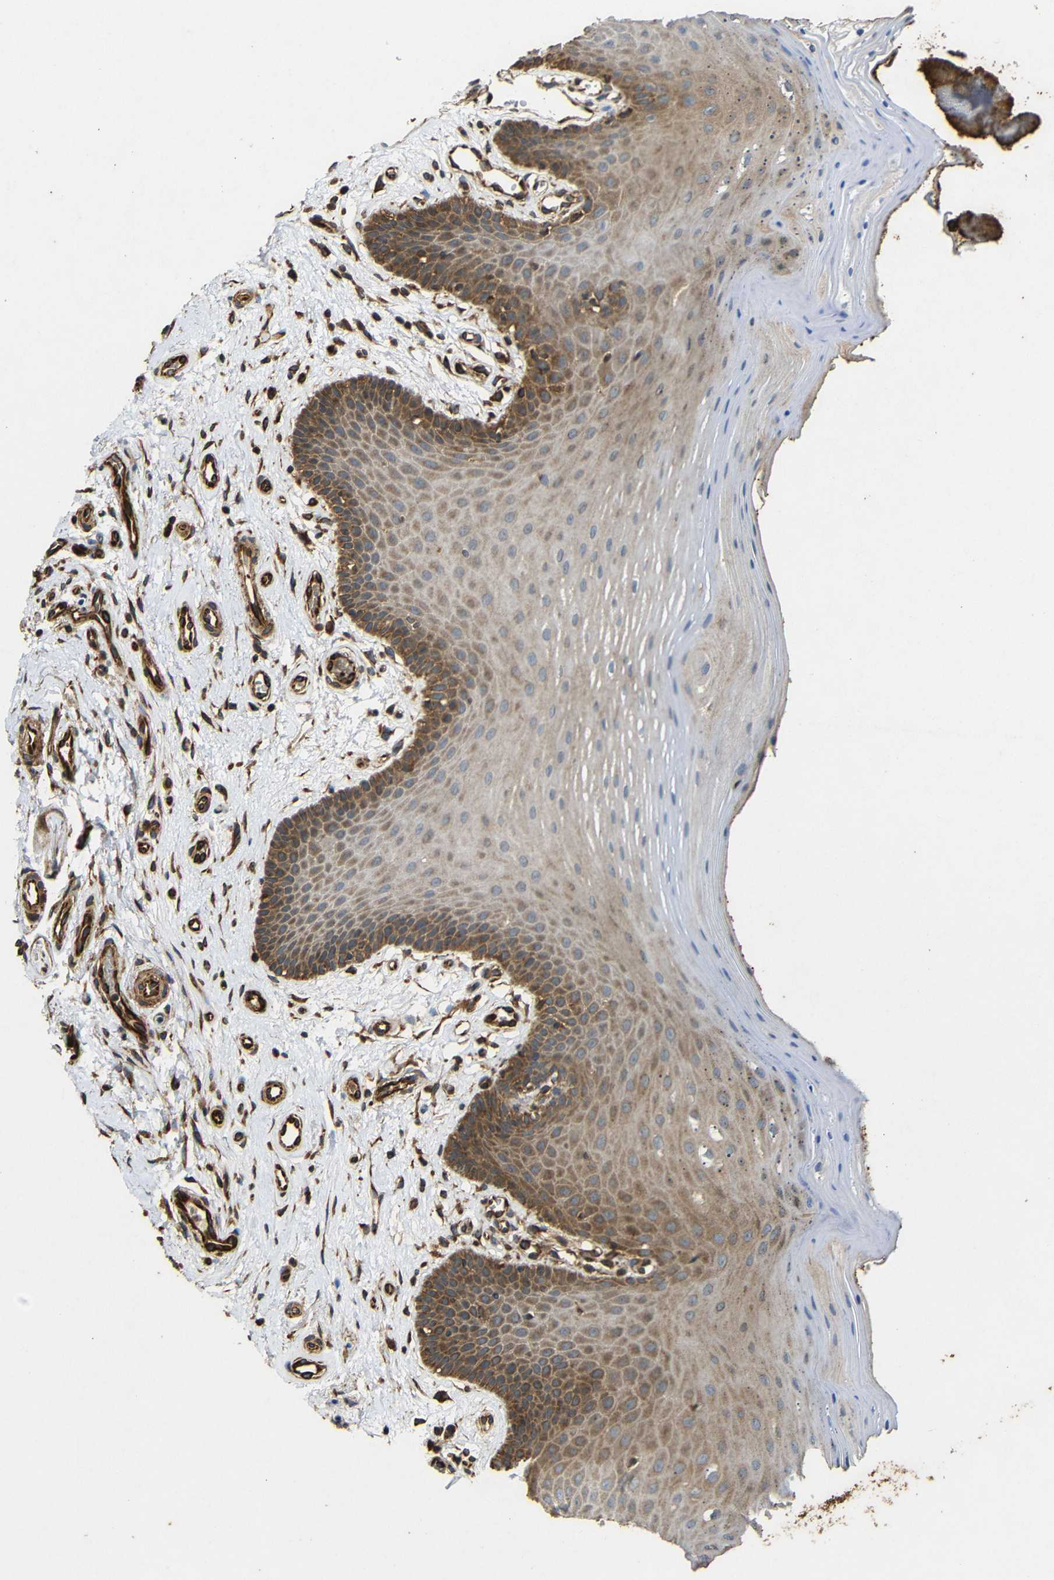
{"staining": {"intensity": "strong", "quantity": "<25%", "location": "cytoplasmic/membranous"}, "tissue": "oral mucosa", "cell_type": "Squamous epithelial cells", "image_type": "normal", "snomed": [{"axis": "morphology", "description": "Normal tissue, NOS"}, {"axis": "topography", "description": "Skeletal muscle"}, {"axis": "topography", "description": "Oral tissue"}], "caption": "An image of oral mucosa stained for a protein demonstrates strong cytoplasmic/membranous brown staining in squamous epithelial cells.", "gene": "EIF2S1", "patient": {"sex": "male", "age": 58}}